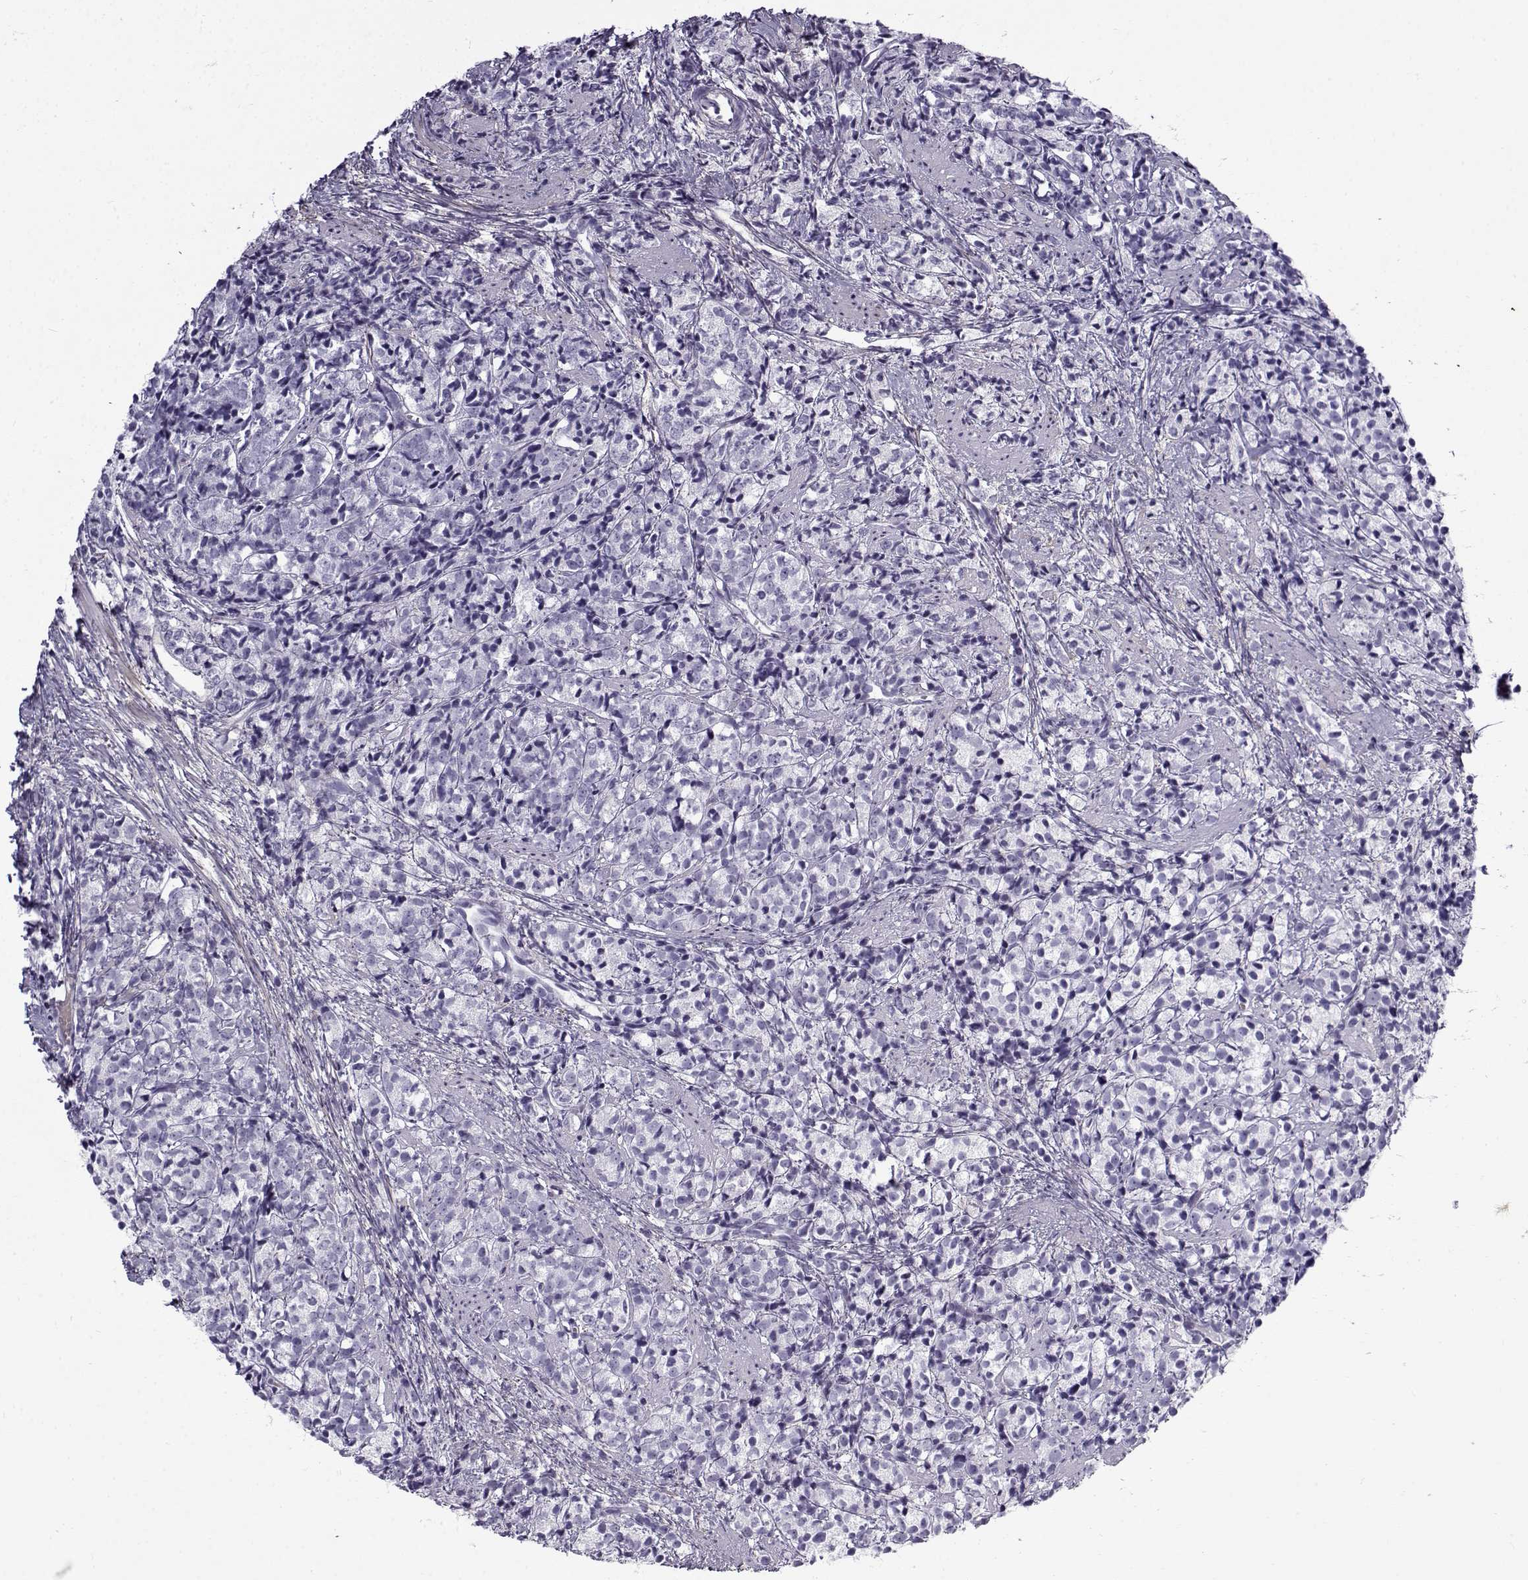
{"staining": {"intensity": "negative", "quantity": "none", "location": "none"}, "tissue": "prostate cancer", "cell_type": "Tumor cells", "image_type": "cancer", "snomed": [{"axis": "morphology", "description": "Adenocarcinoma, High grade"}, {"axis": "topography", "description": "Prostate"}], "caption": "Immunohistochemical staining of human prostate cancer (high-grade adenocarcinoma) reveals no significant expression in tumor cells.", "gene": "GTSF1L", "patient": {"sex": "male", "age": 53}}